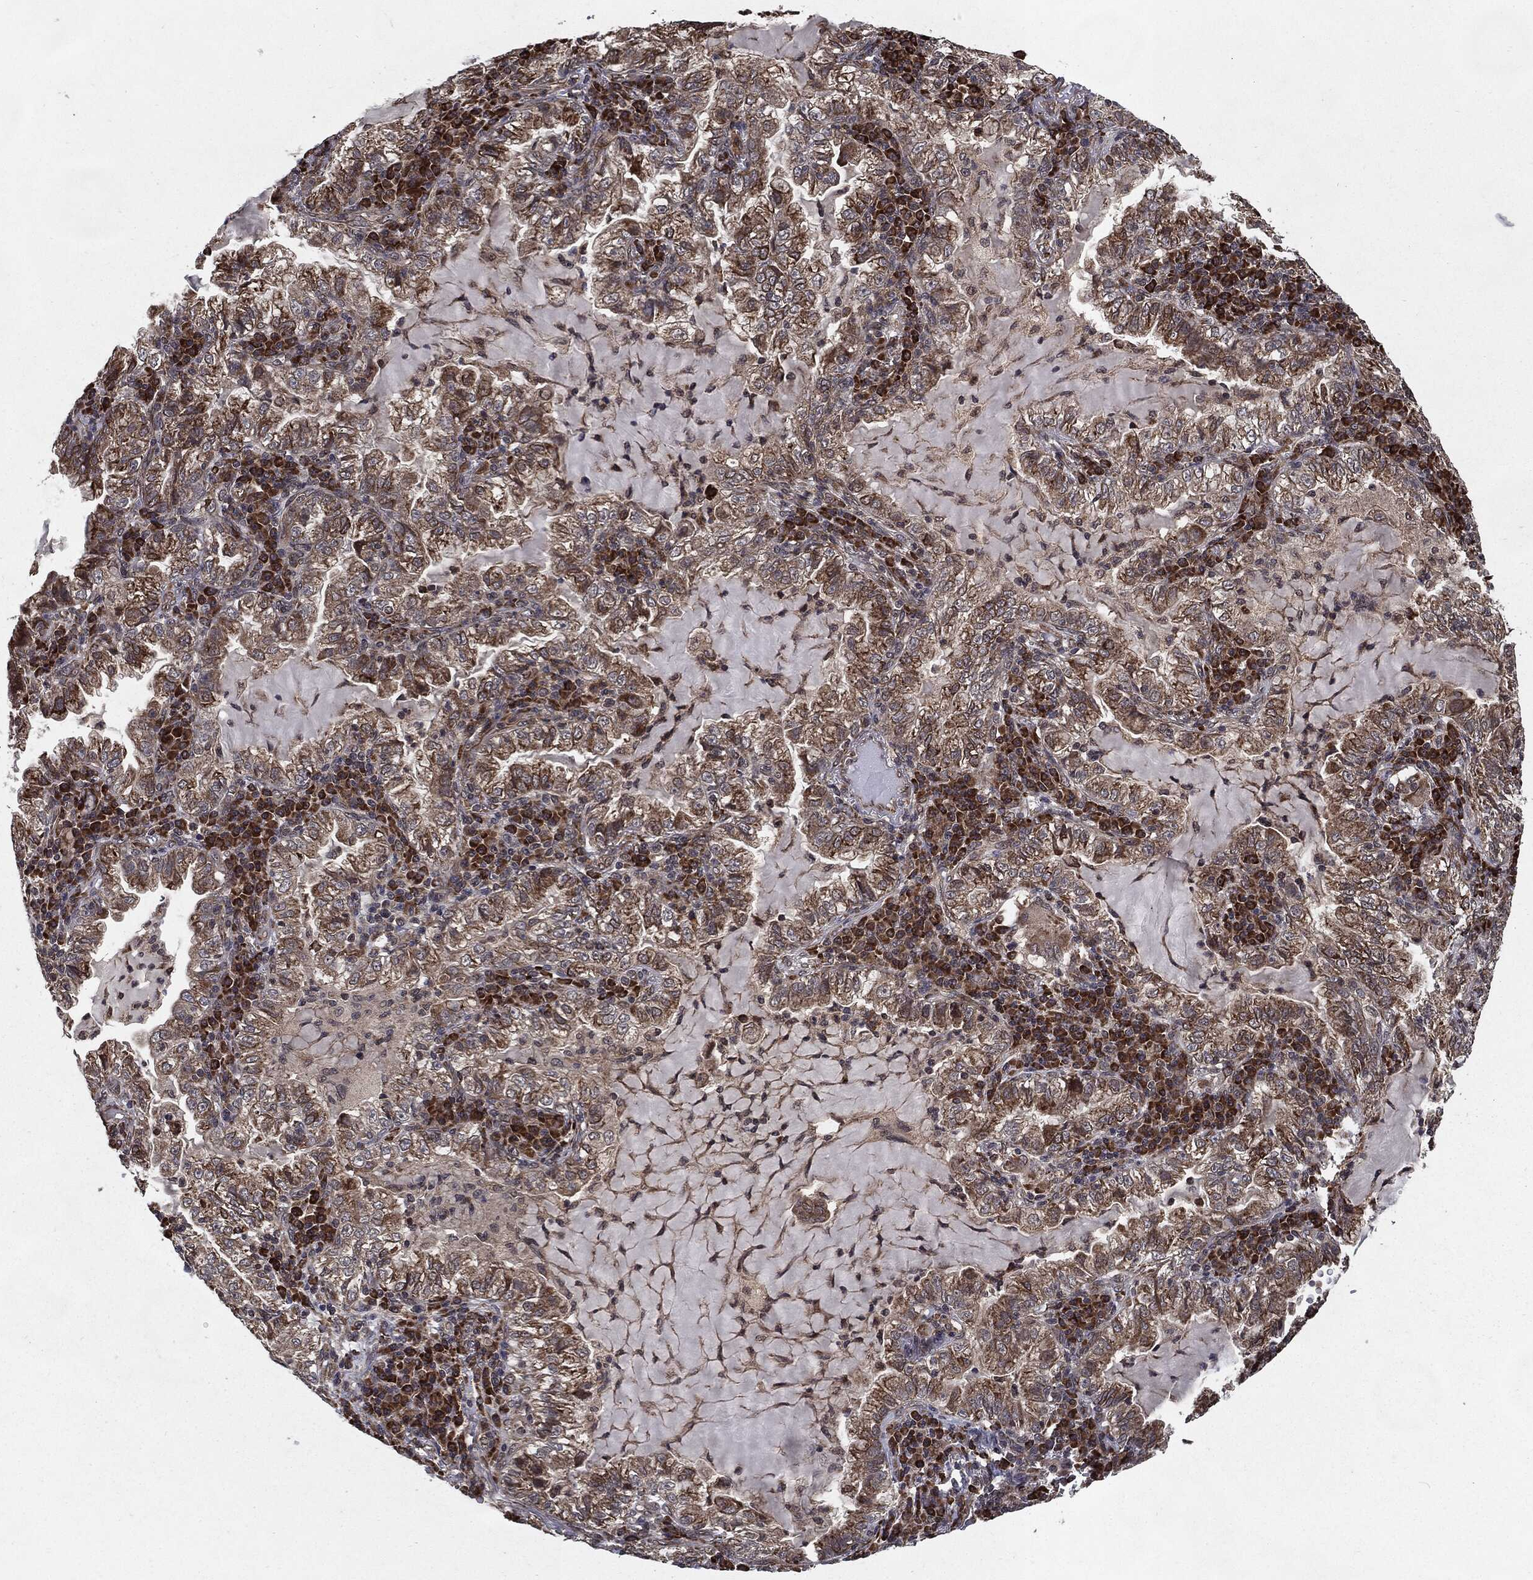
{"staining": {"intensity": "moderate", "quantity": "25%-75%", "location": "cytoplasmic/membranous"}, "tissue": "lung cancer", "cell_type": "Tumor cells", "image_type": "cancer", "snomed": [{"axis": "morphology", "description": "Adenocarcinoma, NOS"}, {"axis": "topography", "description": "Lung"}], "caption": "This histopathology image reveals immunohistochemistry staining of lung adenocarcinoma, with medium moderate cytoplasmic/membranous expression in approximately 25%-75% of tumor cells.", "gene": "HDAC5", "patient": {"sex": "female", "age": 73}}